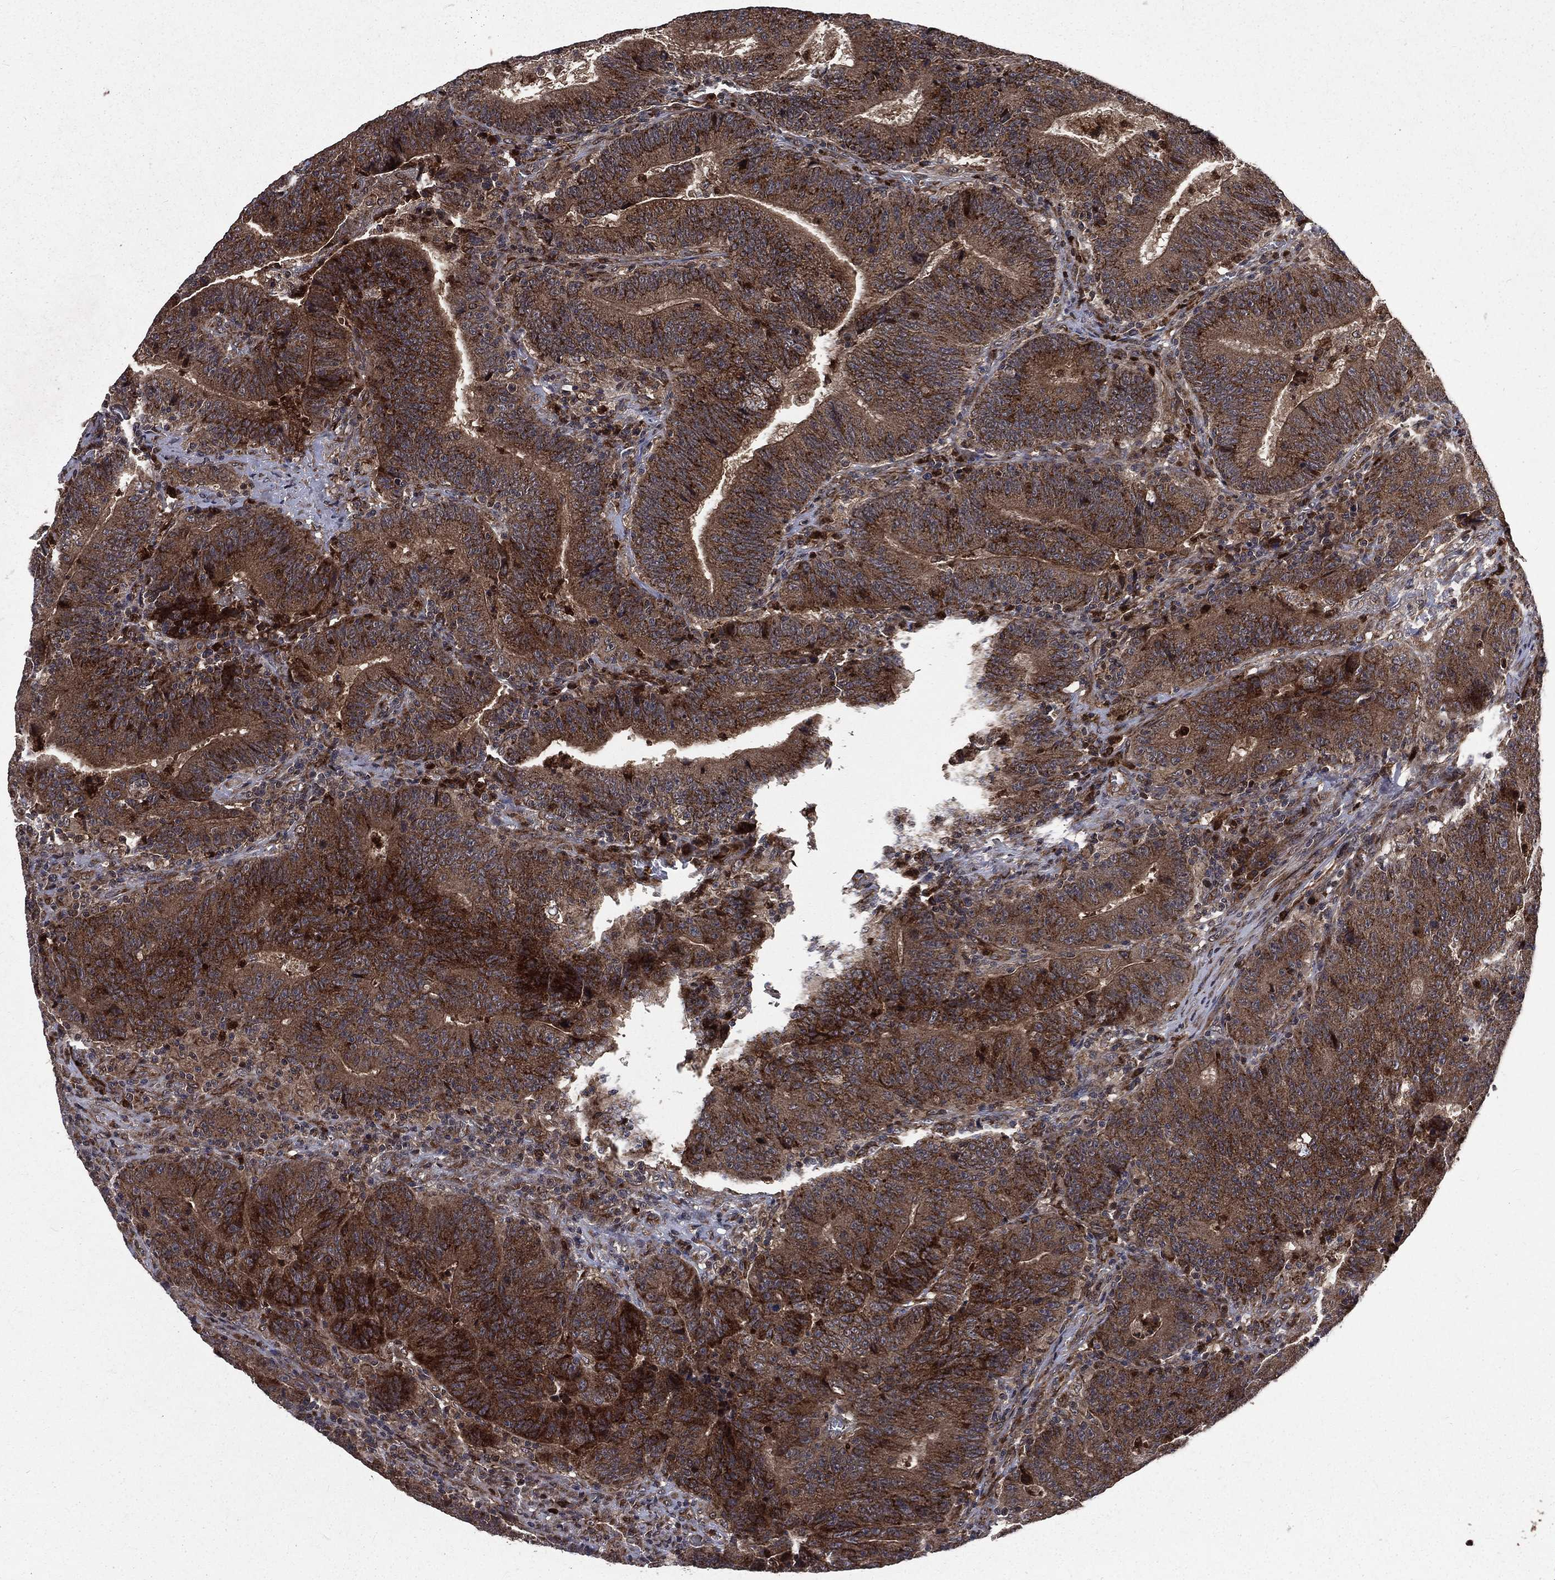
{"staining": {"intensity": "strong", "quantity": ">75%", "location": "cytoplasmic/membranous"}, "tissue": "colorectal cancer", "cell_type": "Tumor cells", "image_type": "cancer", "snomed": [{"axis": "morphology", "description": "Adenocarcinoma, NOS"}, {"axis": "topography", "description": "Colon"}], "caption": "A high amount of strong cytoplasmic/membranous positivity is seen in about >75% of tumor cells in adenocarcinoma (colorectal) tissue.", "gene": "LENG8", "patient": {"sex": "female", "age": 75}}